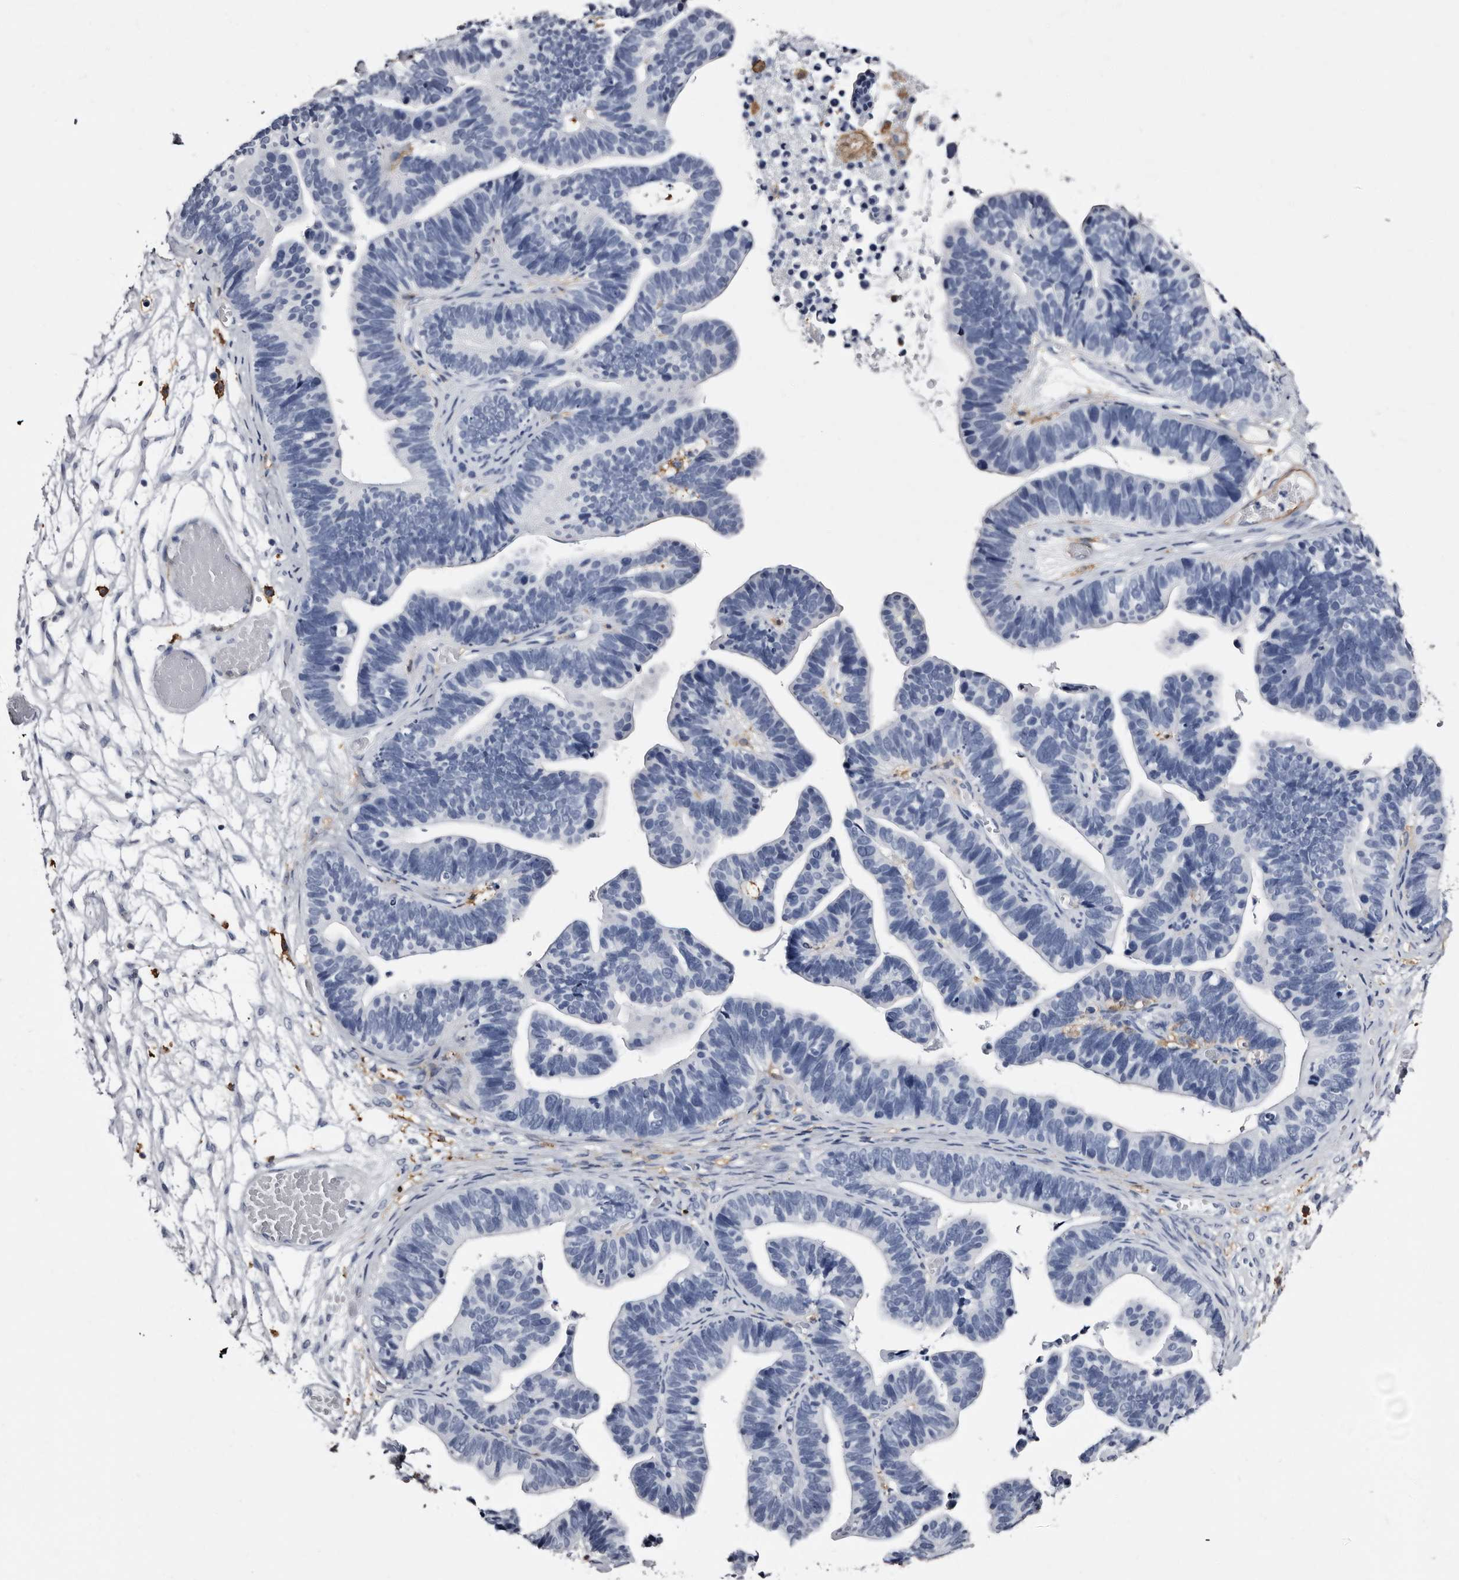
{"staining": {"intensity": "negative", "quantity": "none", "location": "none"}, "tissue": "ovarian cancer", "cell_type": "Tumor cells", "image_type": "cancer", "snomed": [{"axis": "morphology", "description": "Cystadenocarcinoma, serous, NOS"}, {"axis": "topography", "description": "Ovary"}], "caption": "Image shows no protein positivity in tumor cells of serous cystadenocarcinoma (ovarian) tissue.", "gene": "EPB41L3", "patient": {"sex": "female", "age": 56}}